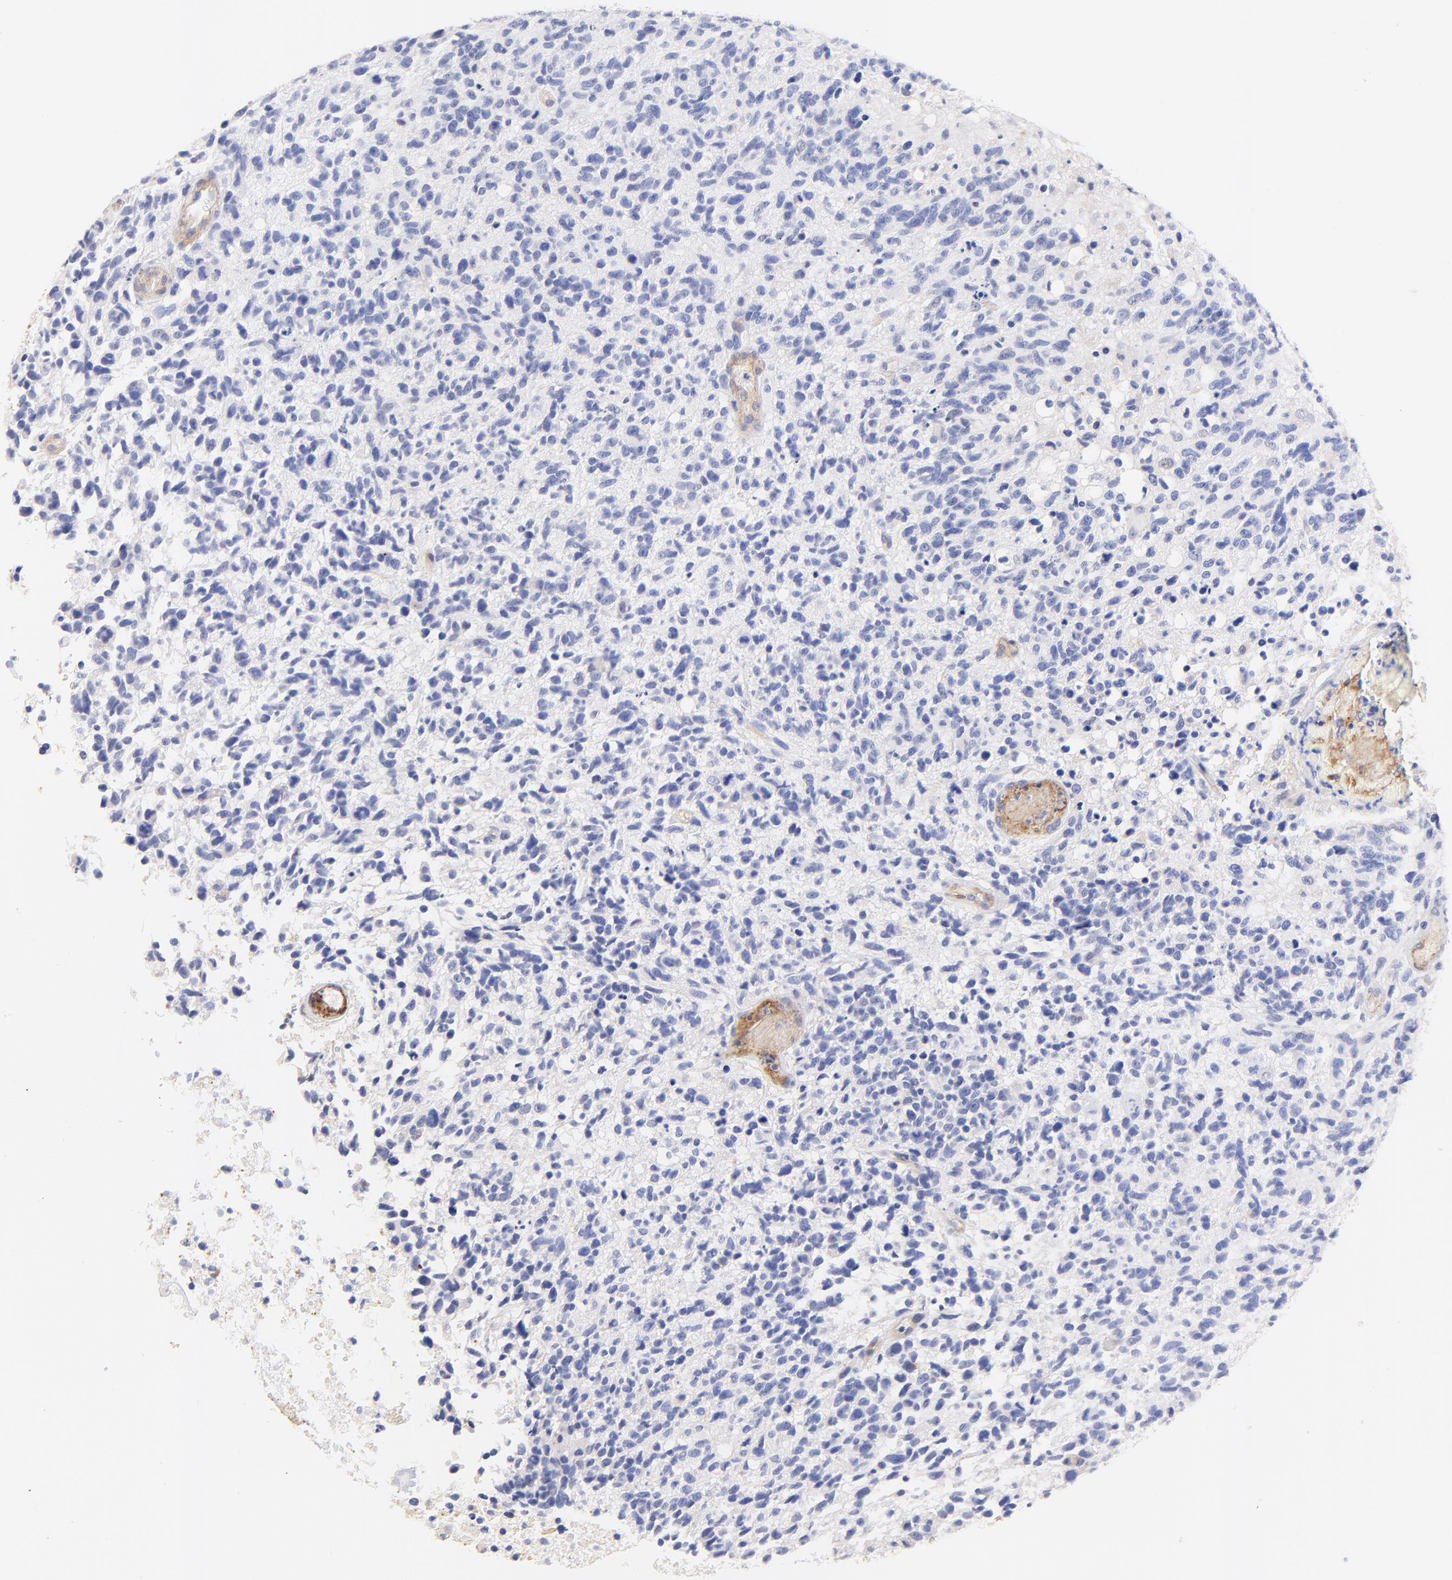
{"staining": {"intensity": "negative", "quantity": "none", "location": "none"}, "tissue": "glioma", "cell_type": "Tumor cells", "image_type": "cancer", "snomed": [{"axis": "morphology", "description": "Glioma, malignant, High grade"}, {"axis": "topography", "description": "Brain"}], "caption": "Protein analysis of malignant glioma (high-grade) demonstrates no significant positivity in tumor cells.", "gene": "ACTRT1", "patient": {"sex": "male", "age": 72}}